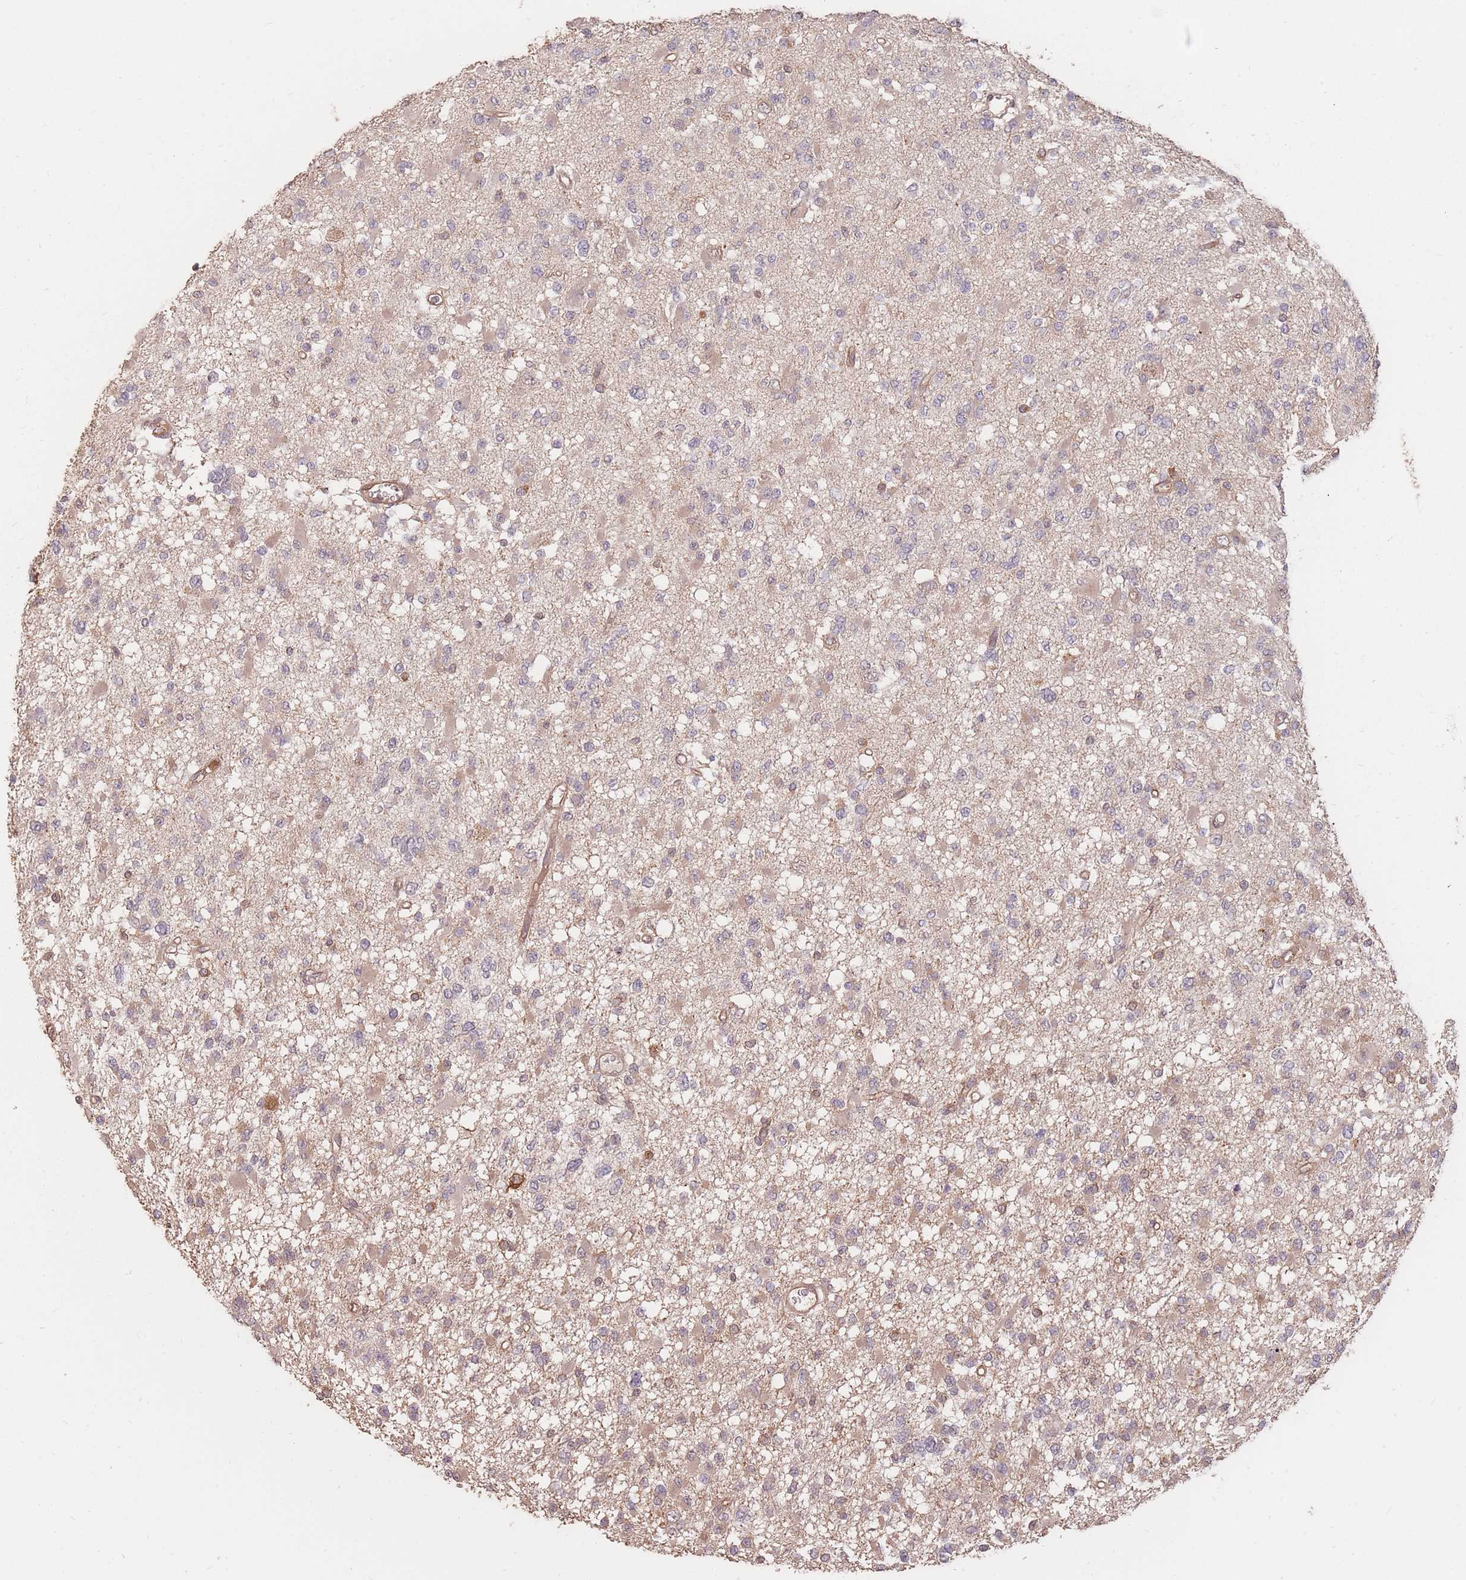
{"staining": {"intensity": "weak", "quantity": "<25%", "location": "cytoplasmic/membranous"}, "tissue": "glioma", "cell_type": "Tumor cells", "image_type": "cancer", "snomed": [{"axis": "morphology", "description": "Glioma, malignant, Low grade"}, {"axis": "topography", "description": "Brain"}], "caption": "Glioma was stained to show a protein in brown. There is no significant positivity in tumor cells. The staining is performed using DAB brown chromogen with nuclei counter-stained in using hematoxylin.", "gene": "PLS3", "patient": {"sex": "female", "age": 22}}